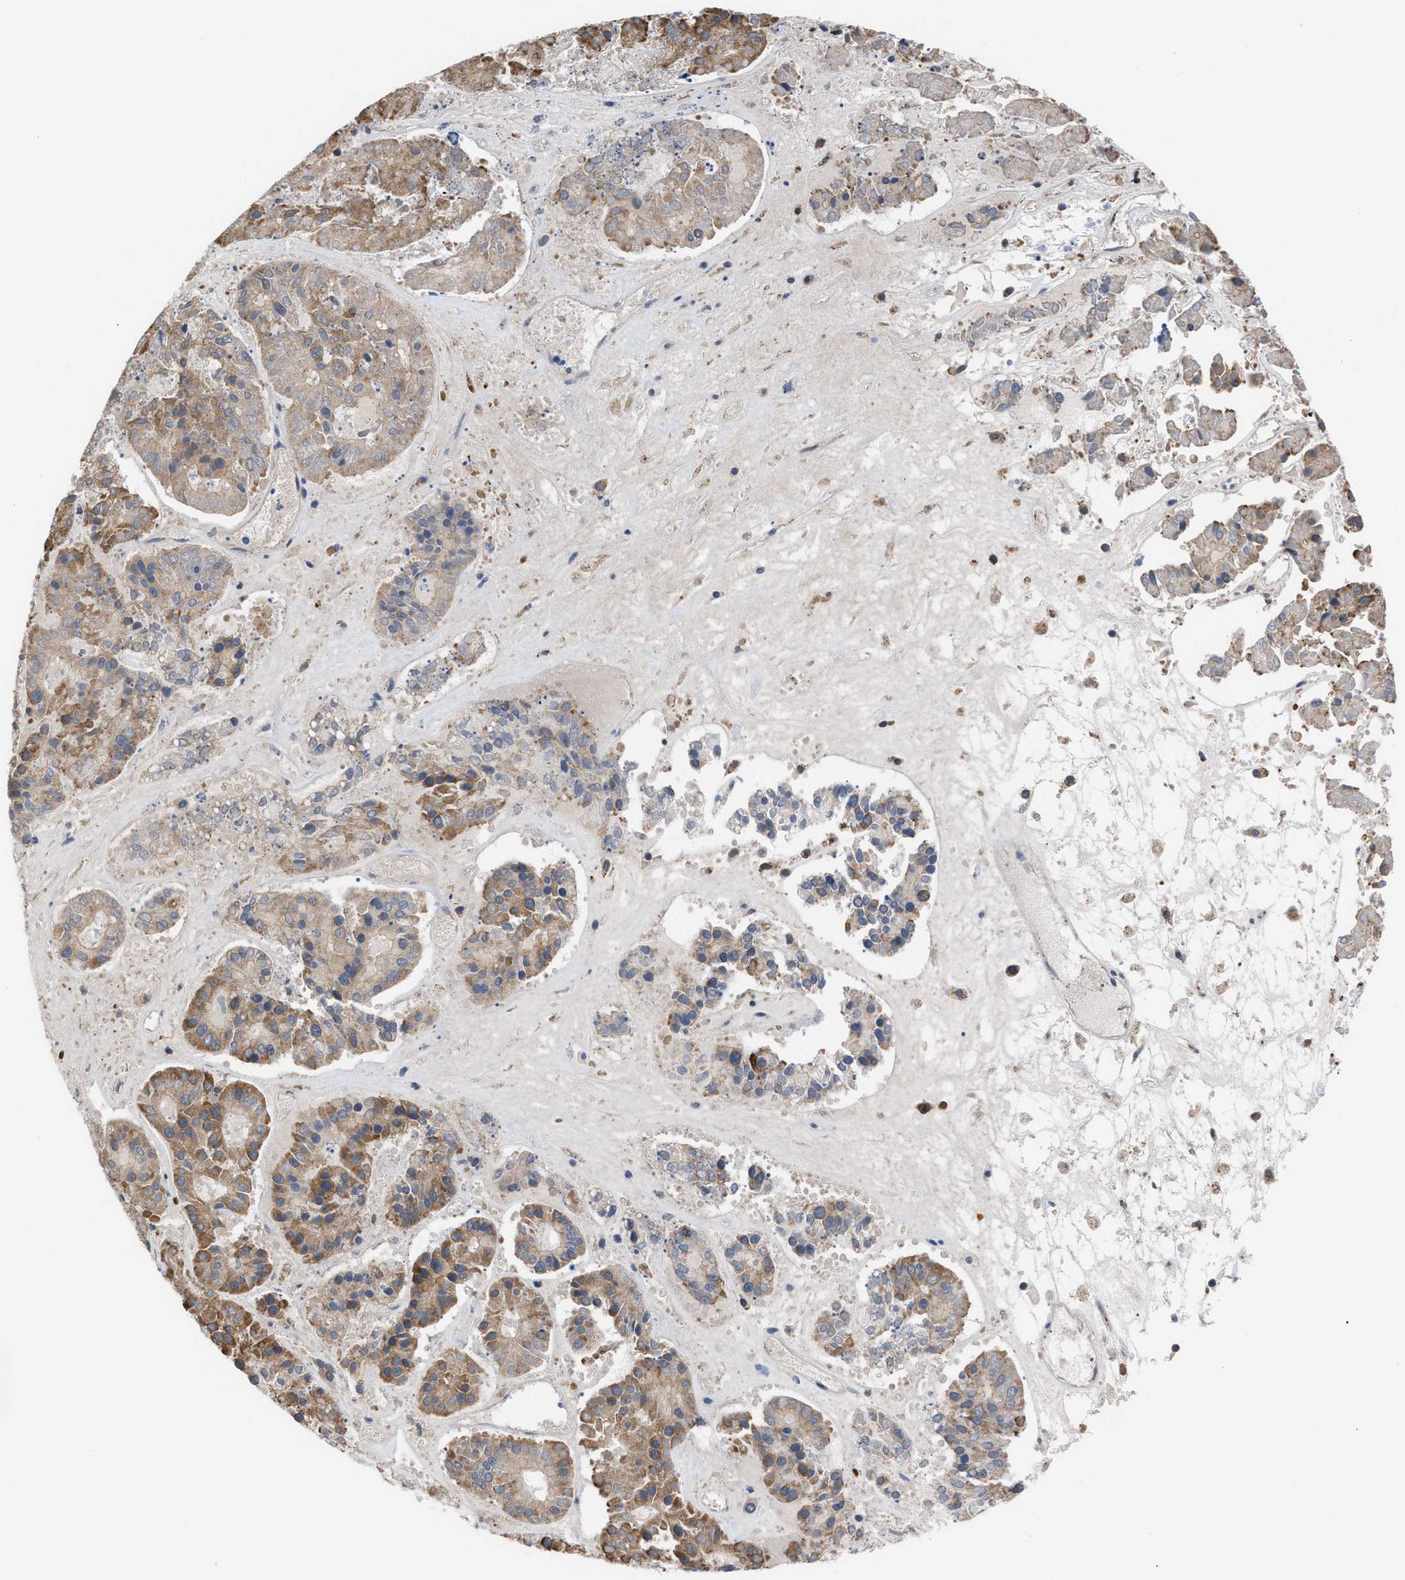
{"staining": {"intensity": "moderate", "quantity": ">75%", "location": "cytoplasmic/membranous"}, "tissue": "pancreatic cancer", "cell_type": "Tumor cells", "image_type": "cancer", "snomed": [{"axis": "morphology", "description": "Adenocarcinoma, NOS"}, {"axis": "topography", "description": "Pancreas"}], "caption": "Immunohistochemical staining of pancreatic cancer (adenocarcinoma) reveals medium levels of moderate cytoplasmic/membranous protein expression in about >75% of tumor cells.", "gene": "TP53BP2", "patient": {"sex": "male", "age": 50}}